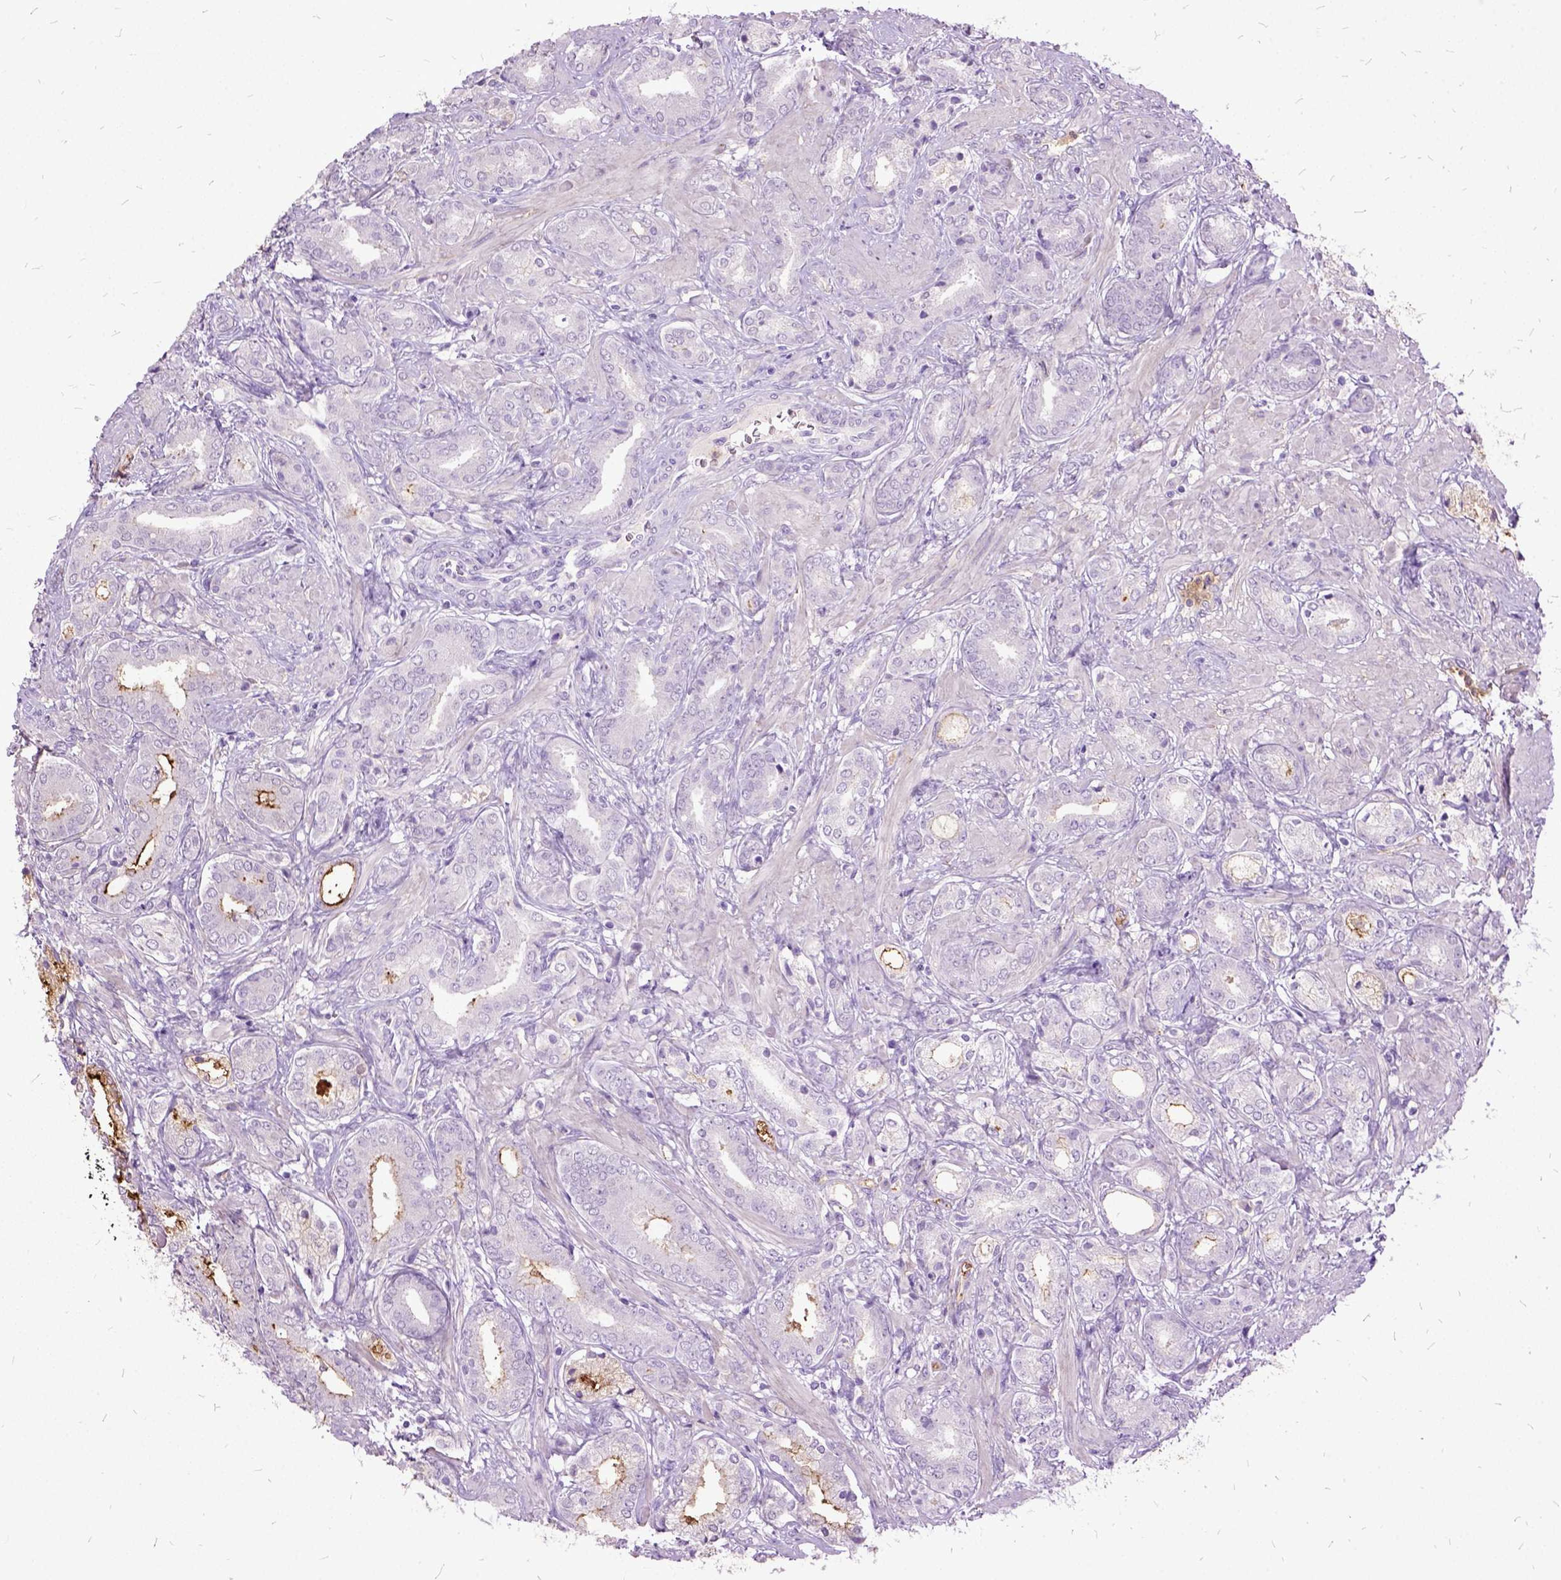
{"staining": {"intensity": "strong", "quantity": "25%-75%", "location": "cytoplasmic/membranous"}, "tissue": "prostate cancer", "cell_type": "Tumor cells", "image_type": "cancer", "snomed": [{"axis": "morphology", "description": "Adenocarcinoma, High grade"}, {"axis": "topography", "description": "Prostate"}], "caption": "Prostate adenocarcinoma (high-grade) was stained to show a protein in brown. There is high levels of strong cytoplasmic/membranous positivity in about 25%-75% of tumor cells. (Brightfield microscopy of DAB IHC at high magnification).", "gene": "MME", "patient": {"sex": "male", "age": 56}}